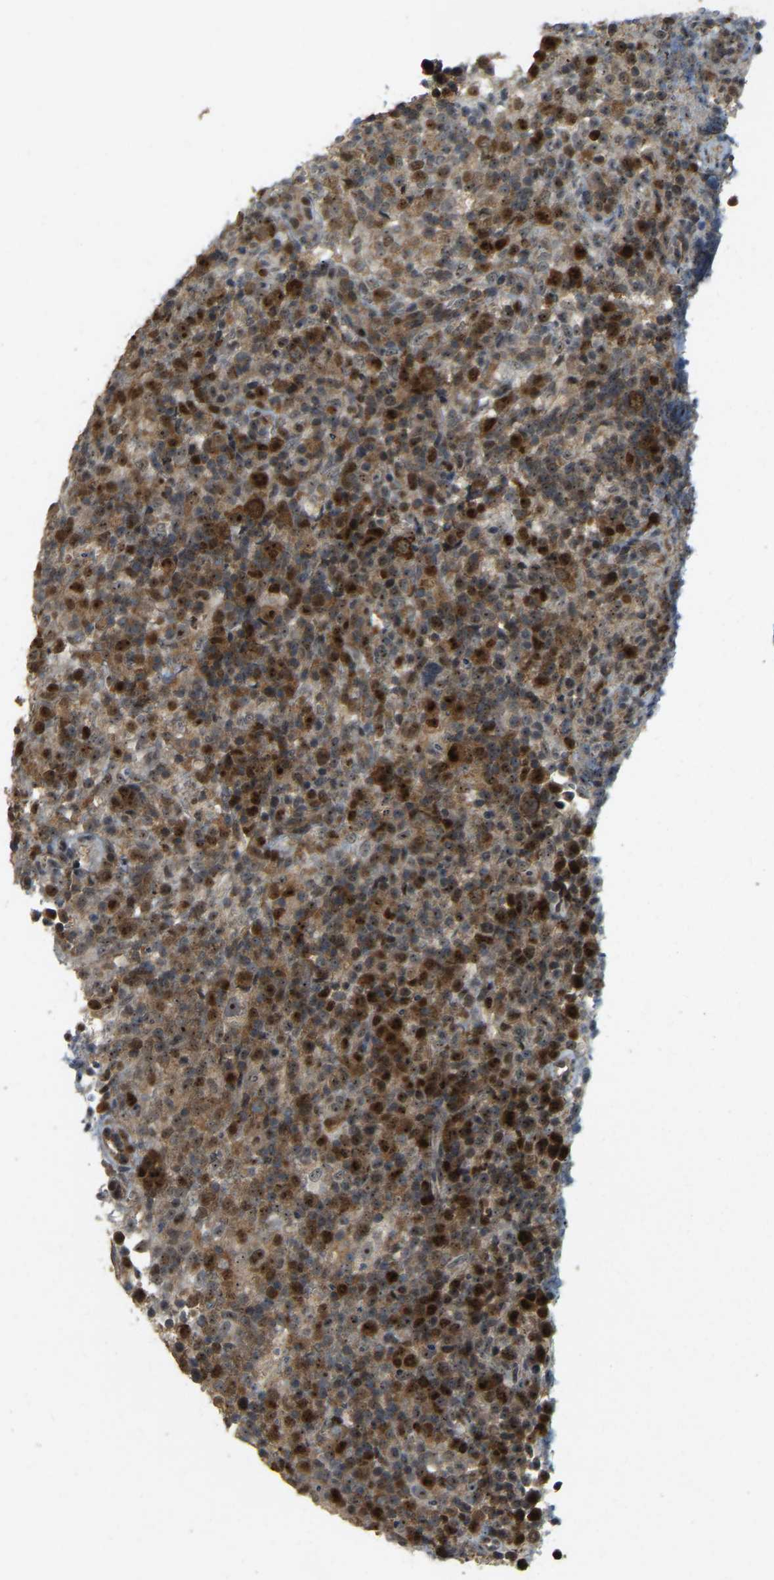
{"staining": {"intensity": "strong", "quantity": "25%-75%", "location": "cytoplasmic/membranous,nuclear"}, "tissue": "lymphoma", "cell_type": "Tumor cells", "image_type": "cancer", "snomed": [{"axis": "morphology", "description": "Malignant lymphoma, non-Hodgkin's type, High grade"}, {"axis": "topography", "description": "Lymph node"}], "caption": "The image exhibits staining of lymphoma, revealing strong cytoplasmic/membranous and nuclear protein expression (brown color) within tumor cells. (IHC, brightfield microscopy, high magnification).", "gene": "BRF2", "patient": {"sex": "female", "age": 76}}